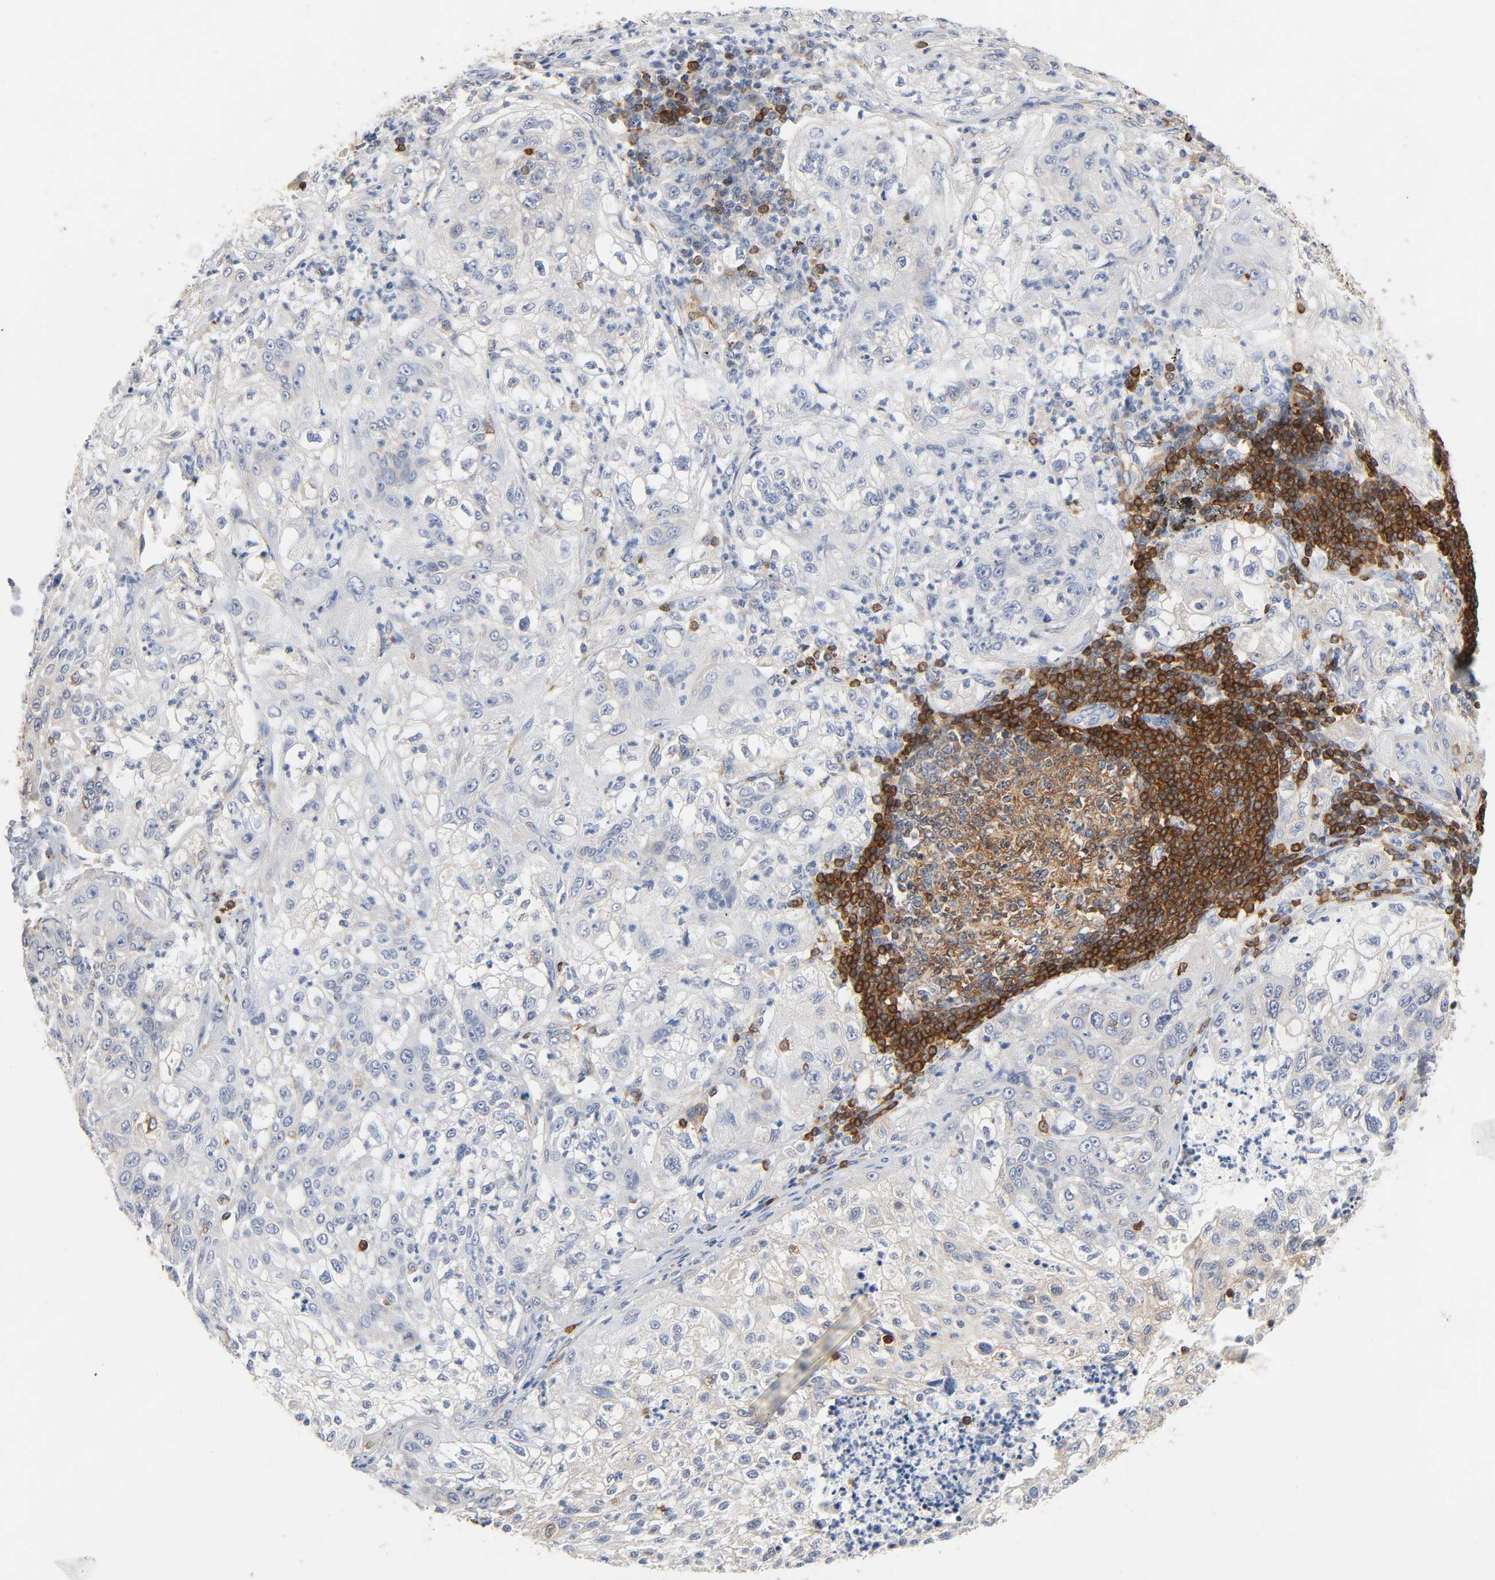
{"staining": {"intensity": "weak", "quantity": "<25%", "location": "cytoplasmic/membranous"}, "tissue": "lung cancer", "cell_type": "Tumor cells", "image_type": "cancer", "snomed": [{"axis": "morphology", "description": "Inflammation, NOS"}, {"axis": "morphology", "description": "Squamous cell carcinoma, NOS"}, {"axis": "topography", "description": "Lymph node"}, {"axis": "topography", "description": "Soft tissue"}, {"axis": "topography", "description": "Lung"}], "caption": "This is an immunohistochemistry (IHC) histopathology image of human lung cancer (squamous cell carcinoma). There is no expression in tumor cells.", "gene": "BIN1", "patient": {"sex": "male", "age": 66}}